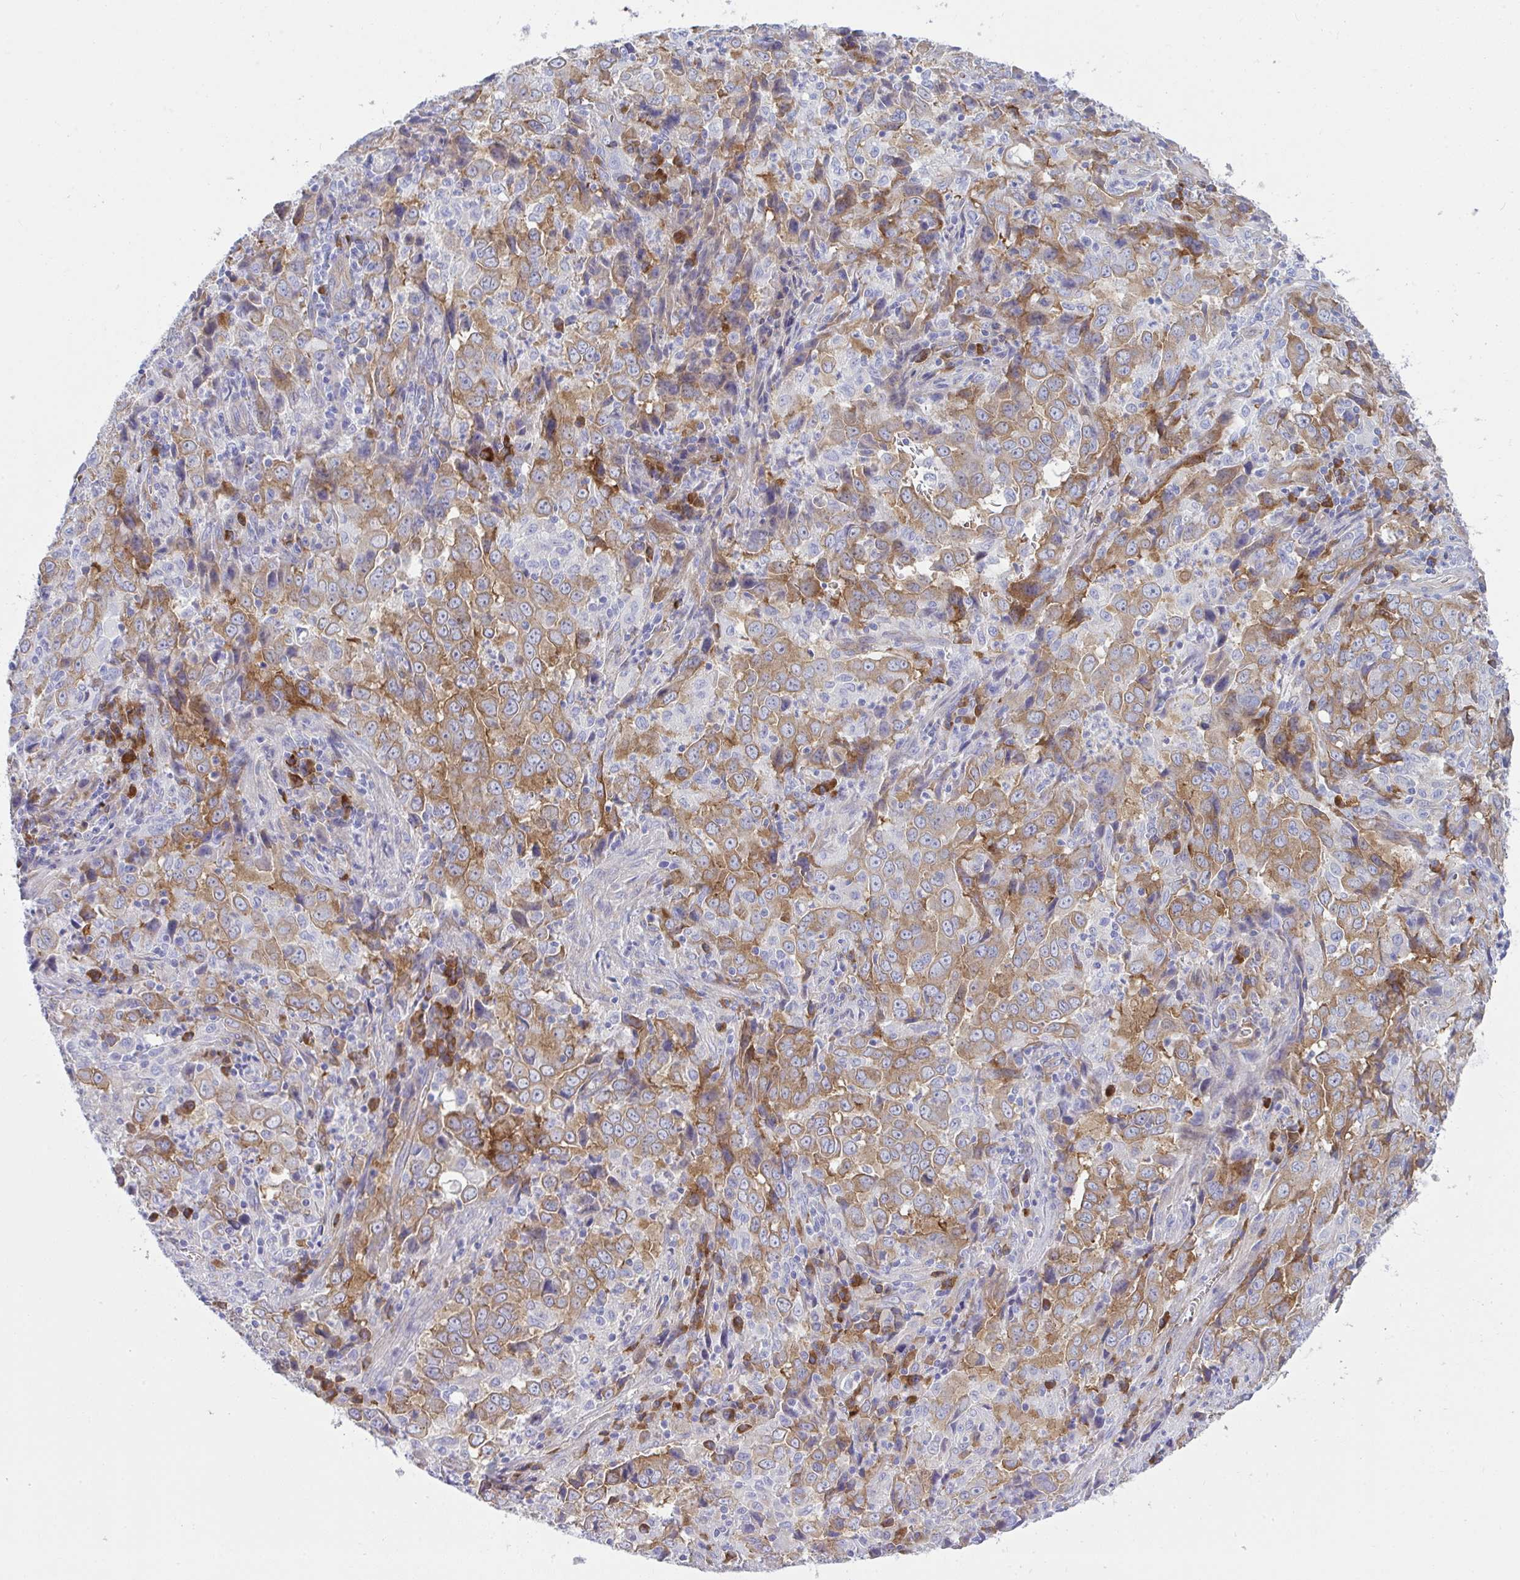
{"staining": {"intensity": "moderate", "quantity": ">75%", "location": "cytoplasmic/membranous"}, "tissue": "lung cancer", "cell_type": "Tumor cells", "image_type": "cancer", "snomed": [{"axis": "morphology", "description": "Adenocarcinoma, NOS"}, {"axis": "topography", "description": "Lung"}], "caption": "Lung adenocarcinoma tissue reveals moderate cytoplasmic/membranous positivity in about >75% of tumor cells, visualized by immunohistochemistry. (brown staining indicates protein expression, while blue staining denotes nuclei).", "gene": "GAB1", "patient": {"sex": "male", "age": 67}}